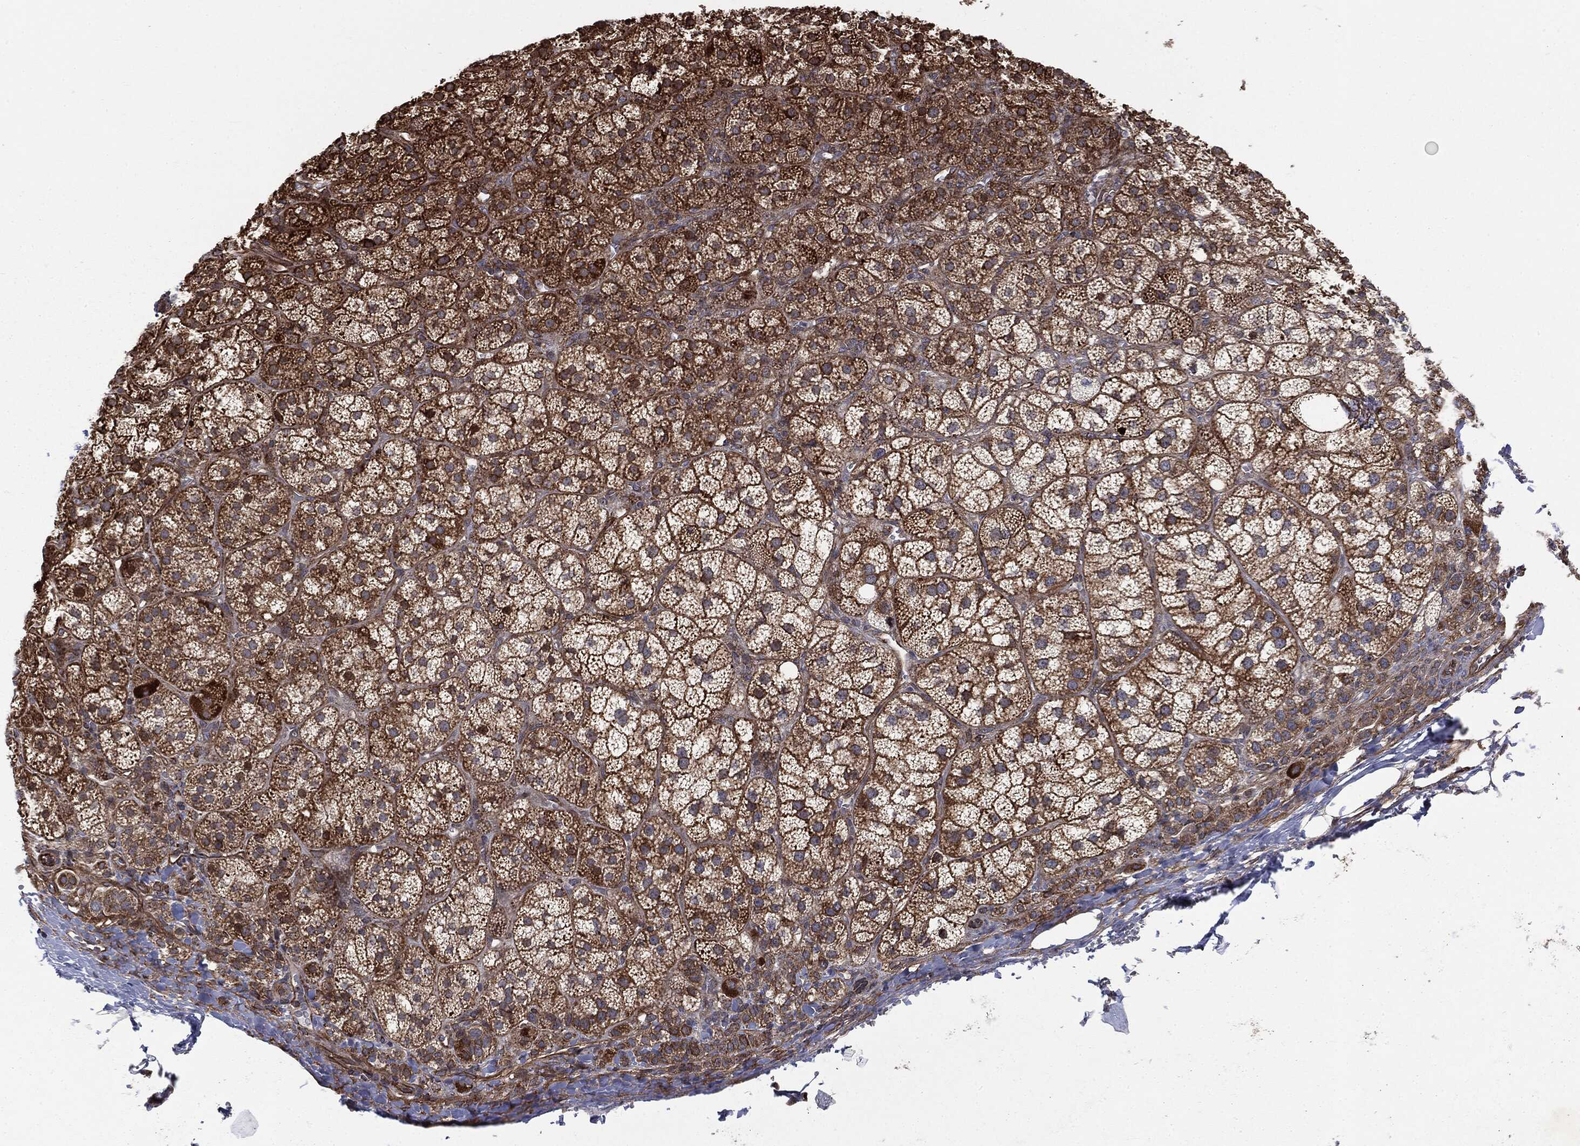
{"staining": {"intensity": "moderate", "quantity": ">75%", "location": "cytoplasmic/membranous"}, "tissue": "adrenal gland", "cell_type": "Glandular cells", "image_type": "normal", "snomed": [{"axis": "morphology", "description": "Normal tissue, NOS"}, {"axis": "topography", "description": "Adrenal gland"}], "caption": "IHC of unremarkable adrenal gland shows medium levels of moderate cytoplasmic/membranous positivity in about >75% of glandular cells. (Stains: DAB in brown, nuclei in blue, Microscopy: brightfield microscopy at high magnification).", "gene": "CYLD", "patient": {"sex": "female", "age": 60}}